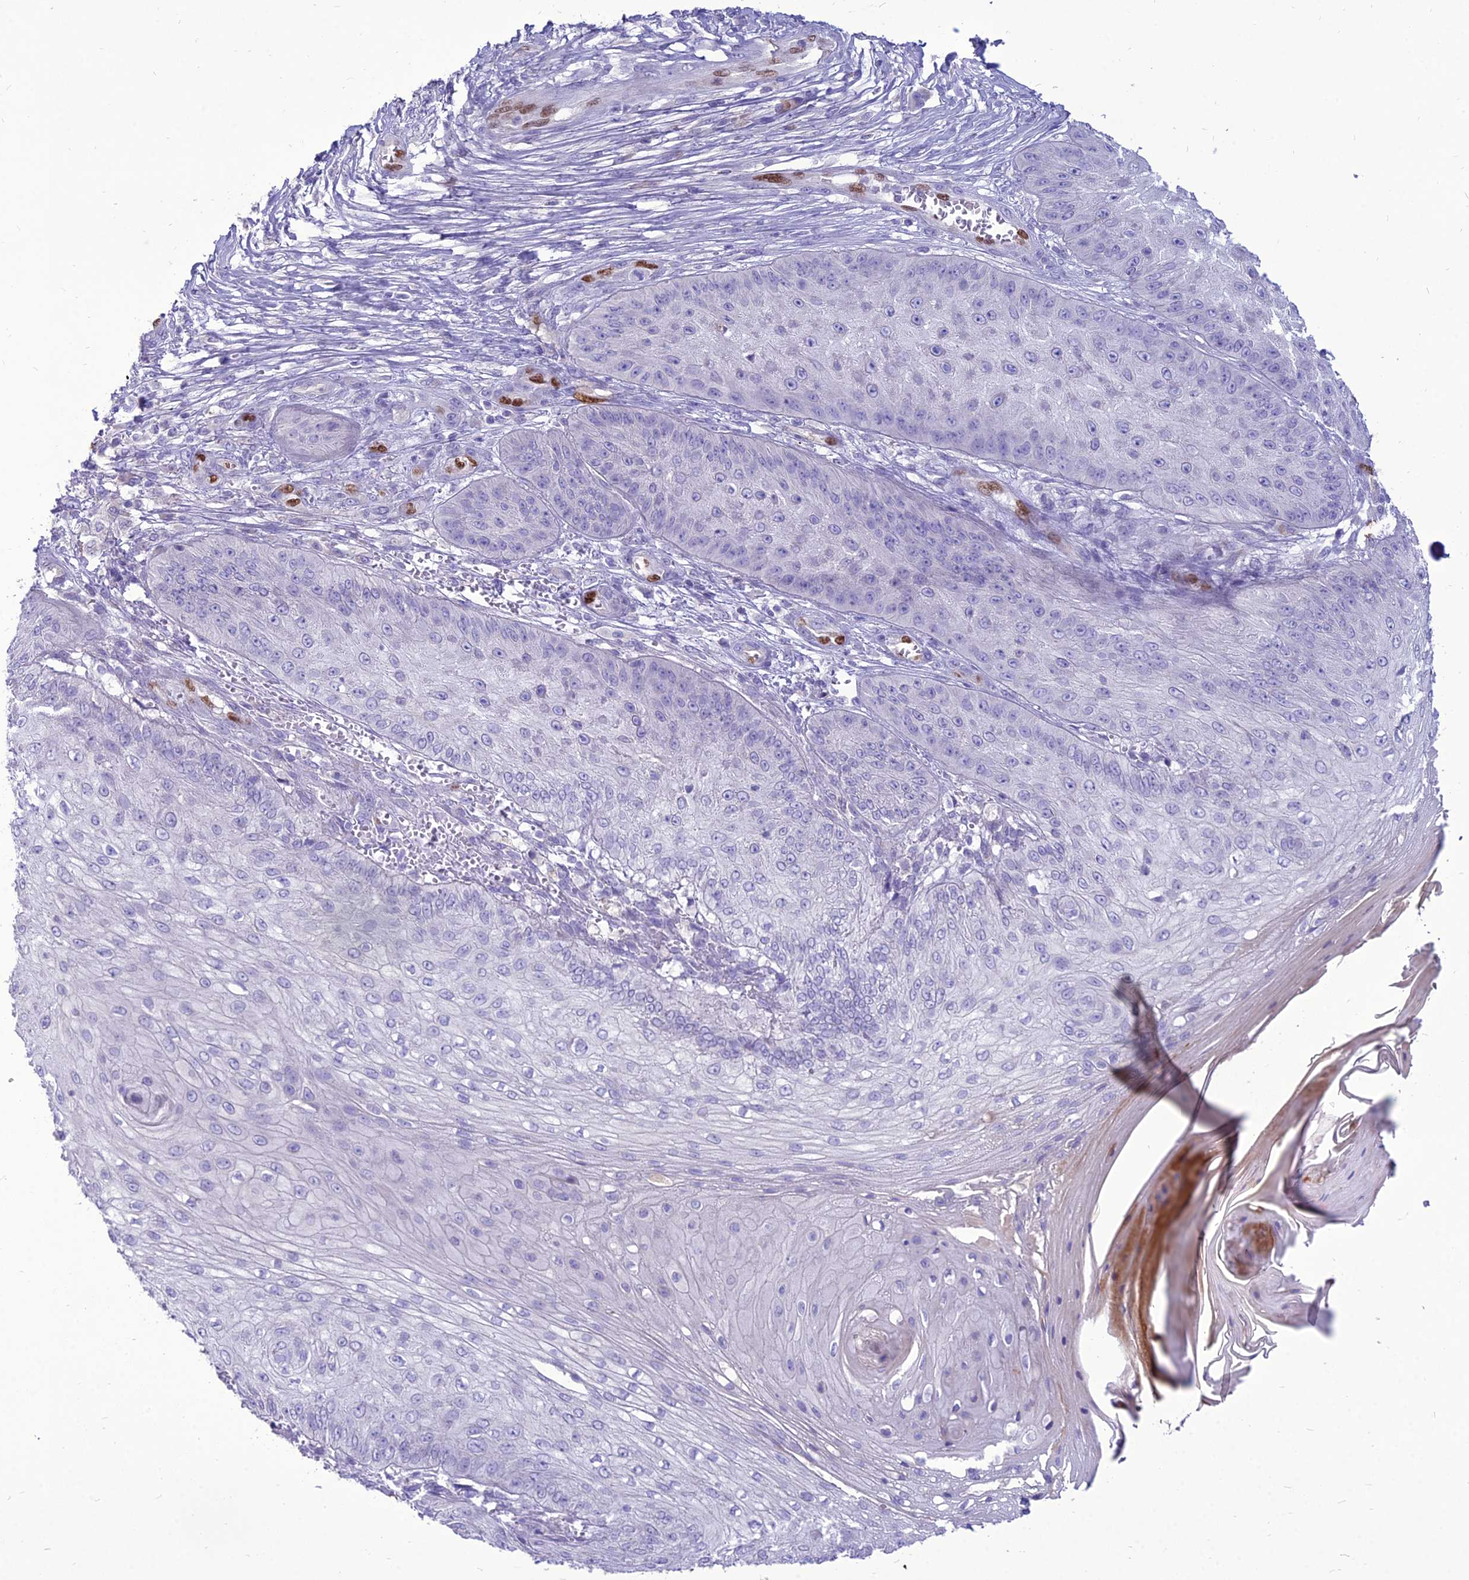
{"staining": {"intensity": "negative", "quantity": "none", "location": "none"}, "tissue": "skin cancer", "cell_type": "Tumor cells", "image_type": "cancer", "snomed": [{"axis": "morphology", "description": "Squamous cell carcinoma, NOS"}, {"axis": "topography", "description": "Skin"}], "caption": "Human squamous cell carcinoma (skin) stained for a protein using immunohistochemistry (IHC) exhibits no positivity in tumor cells.", "gene": "NOVA2", "patient": {"sex": "male", "age": 70}}